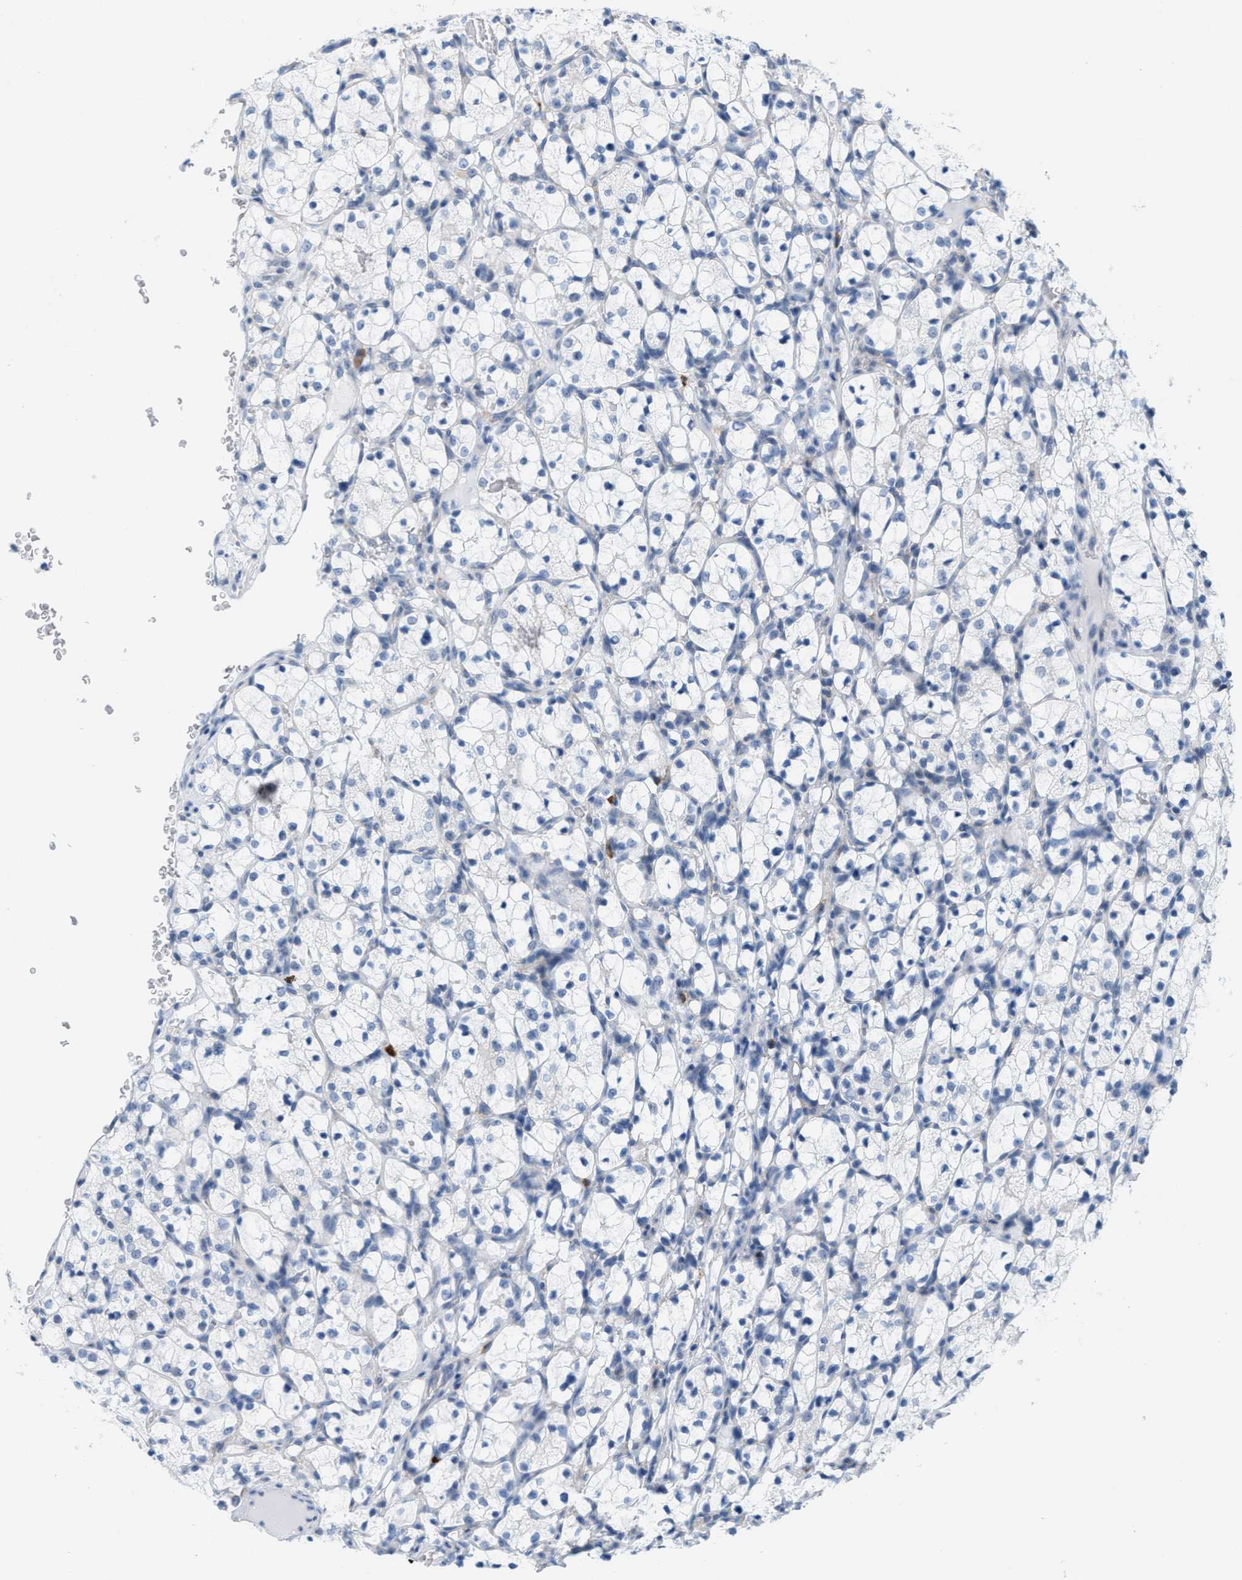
{"staining": {"intensity": "negative", "quantity": "none", "location": "none"}, "tissue": "renal cancer", "cell_type": "Tumor cells", "image_type": "cancer", "snomed": [{"axis": "morphology", "description": "Adenocarcinoma, NOS"}, {"axis": "topography", "description": "Kidney"}], "caption": "Immunohistochemistry photomicrograph of human renal cancer (adenocarcinoma) stained for a protein (brown), which demonstrates no expression in tumor cells. (DAB immunohistochemistry (IHC), high magnification).", "gene": "KIFC3", "patient": {"sex": "female", "age": 69}}